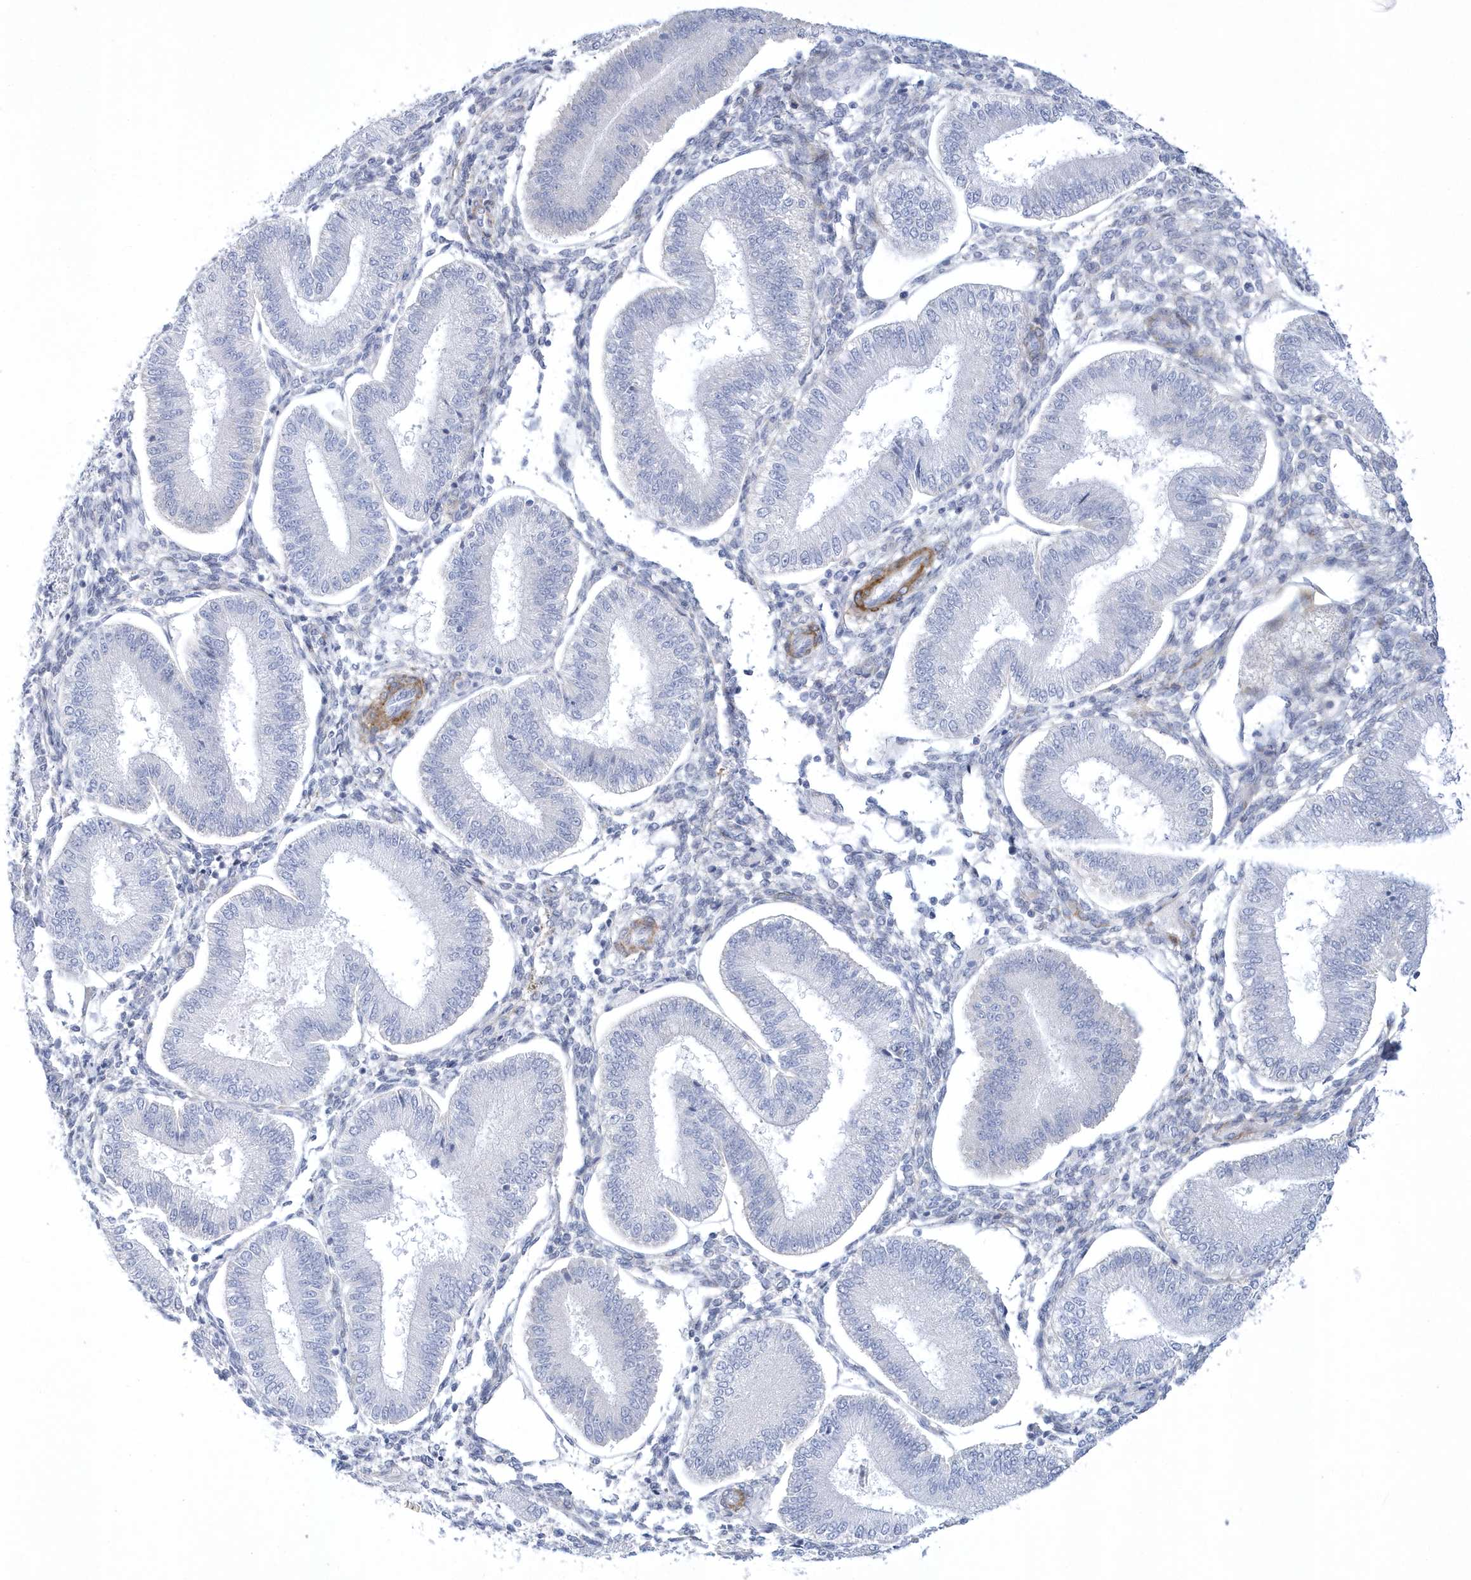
{"staining": {"intensity": "moderate", "quantity": "<25%", "location": "cytoplasmic/membranous"}, "tissue": "endometrium", "cell_type": "Cells in endometrial stroma", "image_type": "normal", "snomed": [{"axis": "morphology", "description": "Normal tissue, NOS"}, {"axis": "topography", "description": "Endometrium"}], "caption": "Cells in endometrial stroma demonstrate low levels of moderate cytoplasmic/membranous positivity in about <25% of cells in normal human endometrium. The protein of interest is stained brown, and the nuclei are stained in blue (DAB (3,3'-diaminobenzidine) IHC with brightfield microscopy, high magnification).", "gene": "WDR27", "patient": {"sex": "female", "age": 39}}